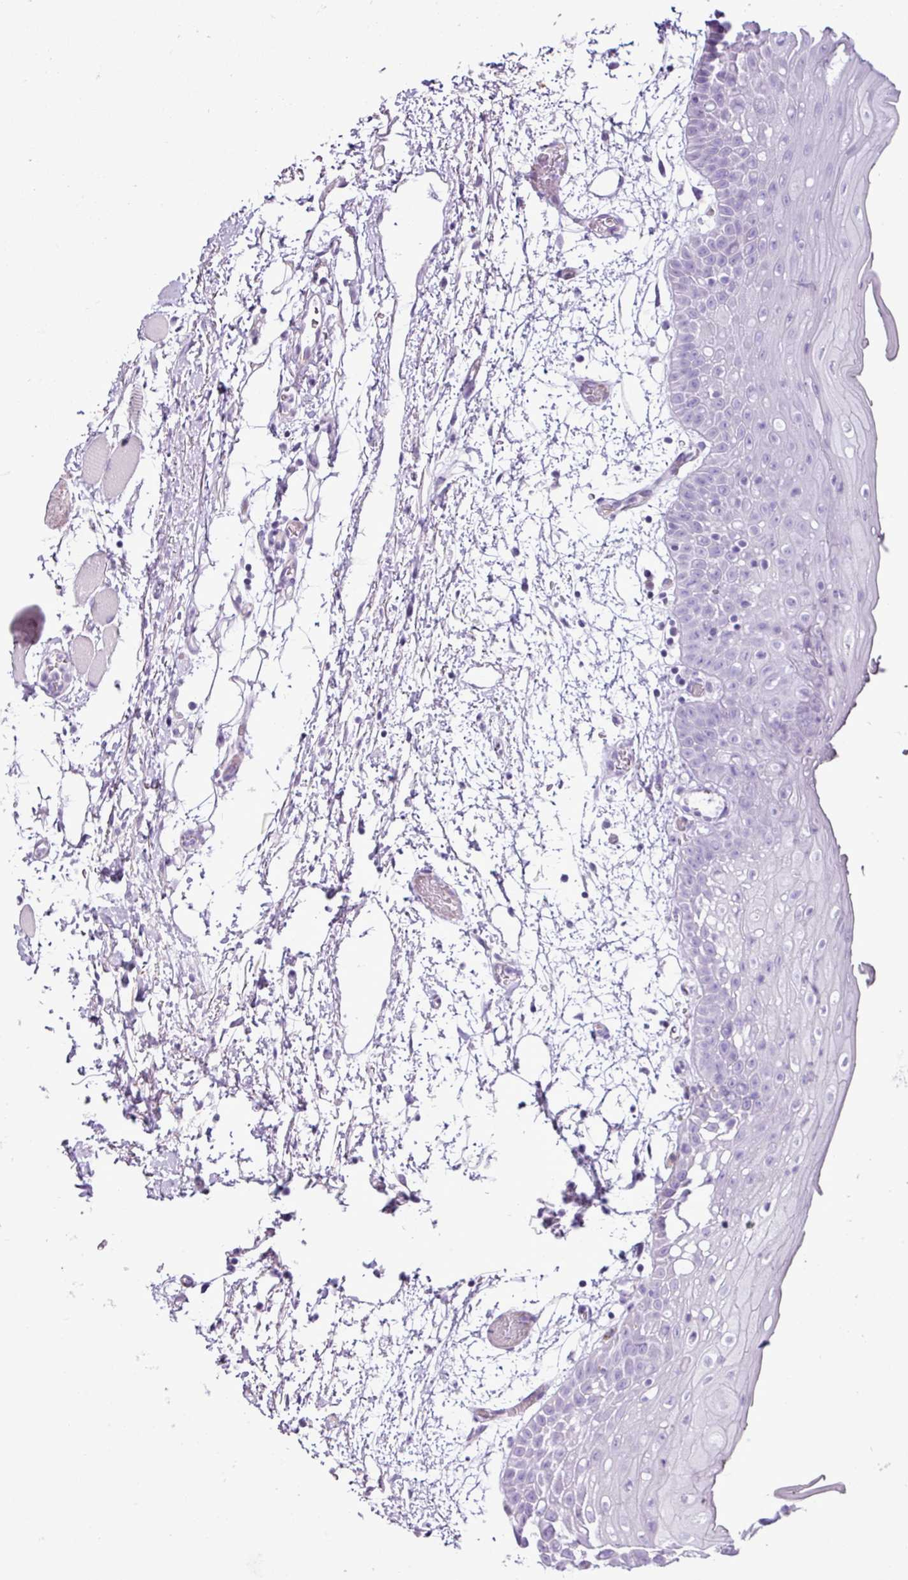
{"staining": {"intensity": "negative", "quantity": "none", "location": "none"}, "tissue": "oral mucosa", "cell_type": "Squamous epithelial cells", "image_type": "normal", "snomed": [{"axis": "morphology", "description": "Normal tissue, NOS"}, {"axis": "topography", "description": "Oral tissue"}, {"axis": "topography", "description": "Tounge, NOS"}], "caption": "A high-resolution image shows immunohistochemistry (IHC) staining of unremarkable oral mucosa, which displays no significant positivity in squamous epithelial cells. (DAB (3,3'-diaminobenzidine) immunohistochemistry with hematoxylin counter stain).", "gene": "LILRB4", "patient": {"sex": "female", "age": 59}}